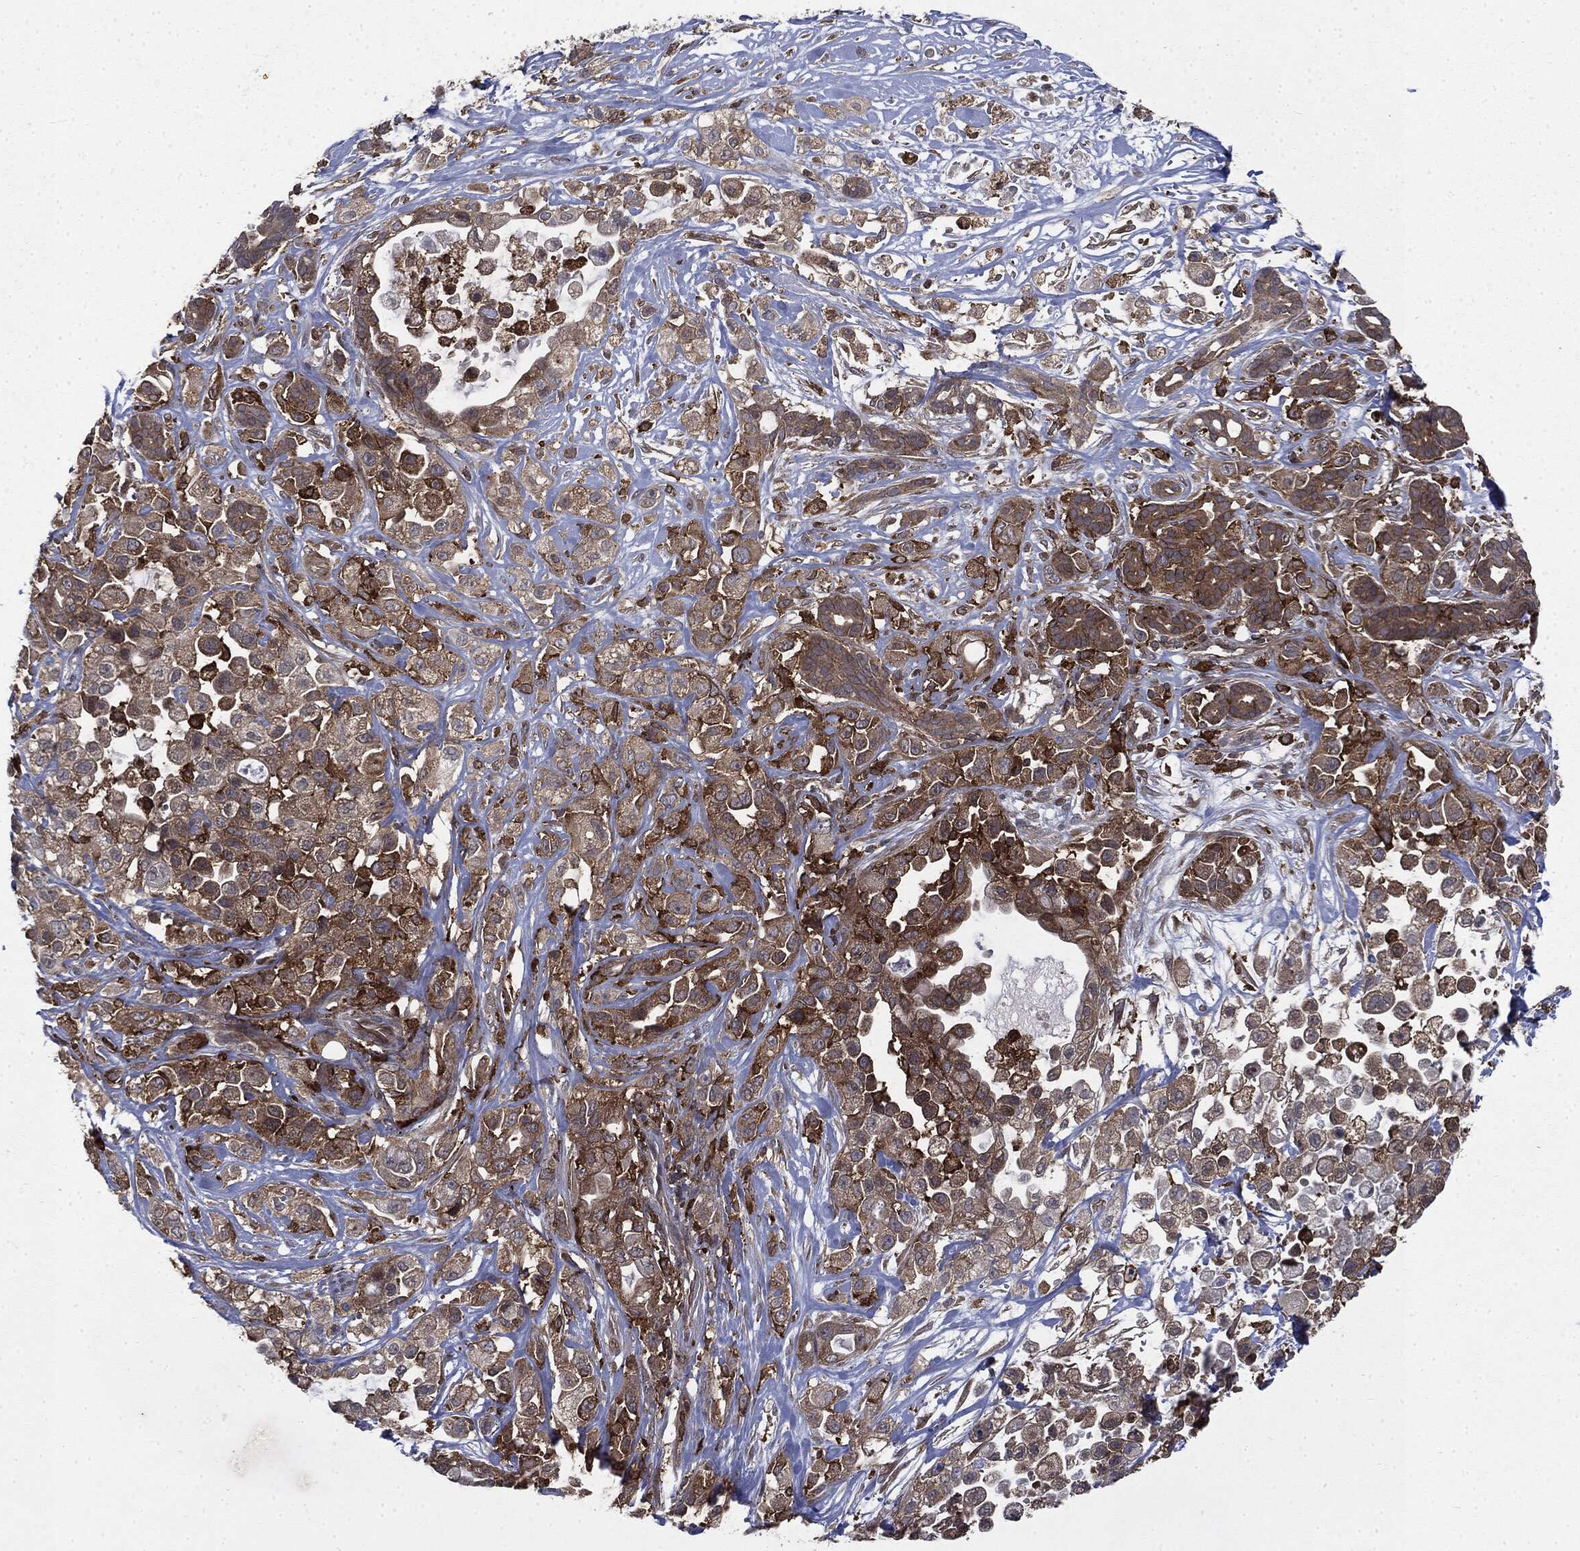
{"staining": {"intensity": "moderate", "quantity": ">75%", "location": "cytoplasmic/membranous"}, "tissue": "pancreatic cancer", "cell_type": "Tumor cells", "image_type": "cancer", "snomed": [{"axis": "morphology", "description": "Adenocarcinoma, NOS"}, {"axis": "topography", "description": "Pancreas"}], "caption": "DAB (3,3'-diaminobenzidine) immunohistochemical staining of pancreatic adenocarcinoma reveals moderate cytoplasmic/membranous protein positivity in about >75% of tumor cells.", "gene": "SNX5", "patient": {"sex": "male", "age": 44}}